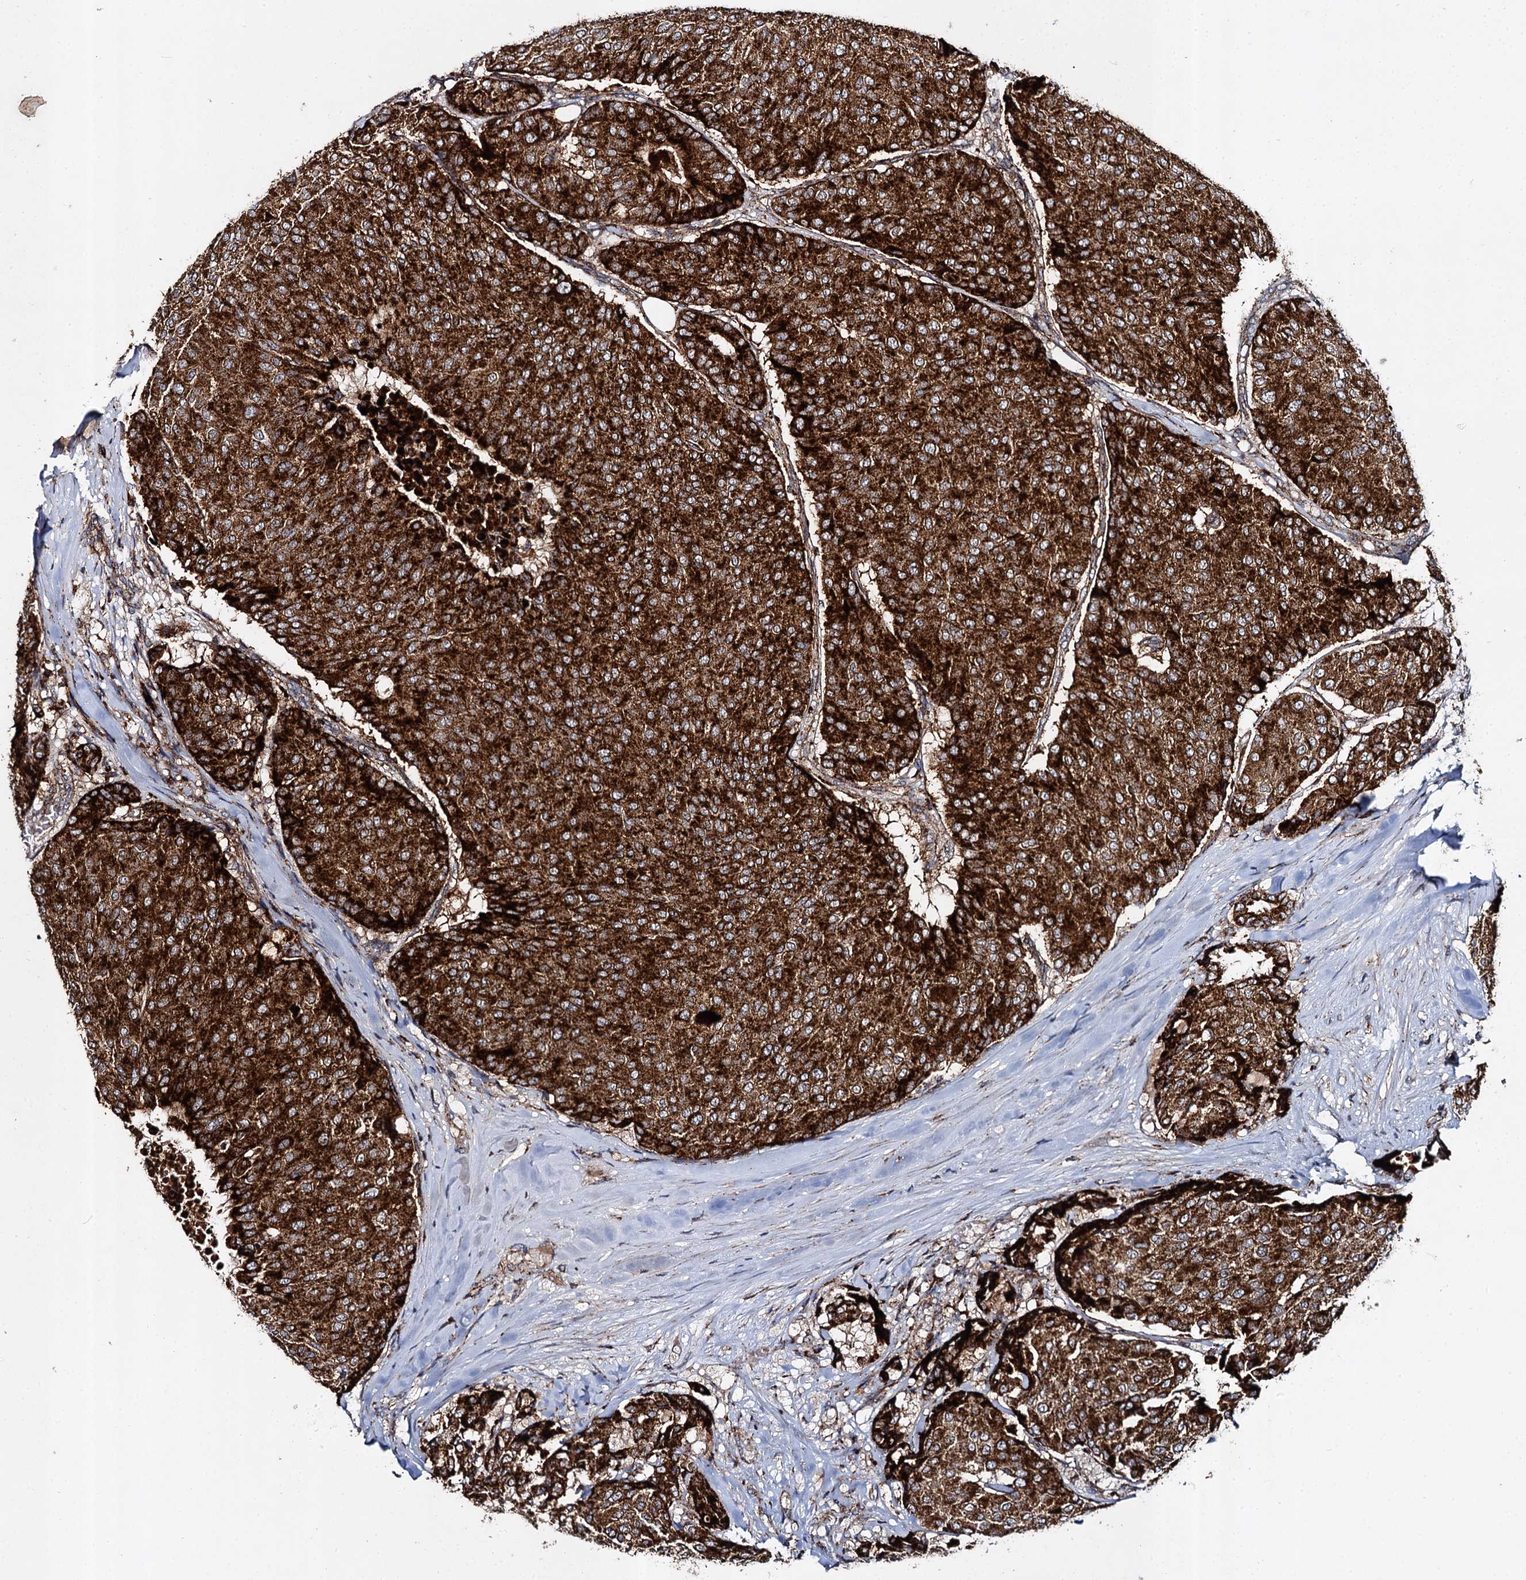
{"staining": {"intensity": "strong", "quantity": ">75%", "location": "cytoplasmic/membranous"}, "tissue": "breast cancer", "cell_type": "Tumor cells", "image_type": "cancer", "snomed": [{"axis": "morphology", "description": "Duct carcinoma"}, {"axis": "topography", "description": "Breast"}], "caption": "Immunohistochemistry (IHC) of breast intraductal carcinoma displays high levels of strong cytoplasmic/membranous staining in approximately >75% of tumor cells.", "gene": "GBA1", "patient": {"sex": "female", "age": 75}}